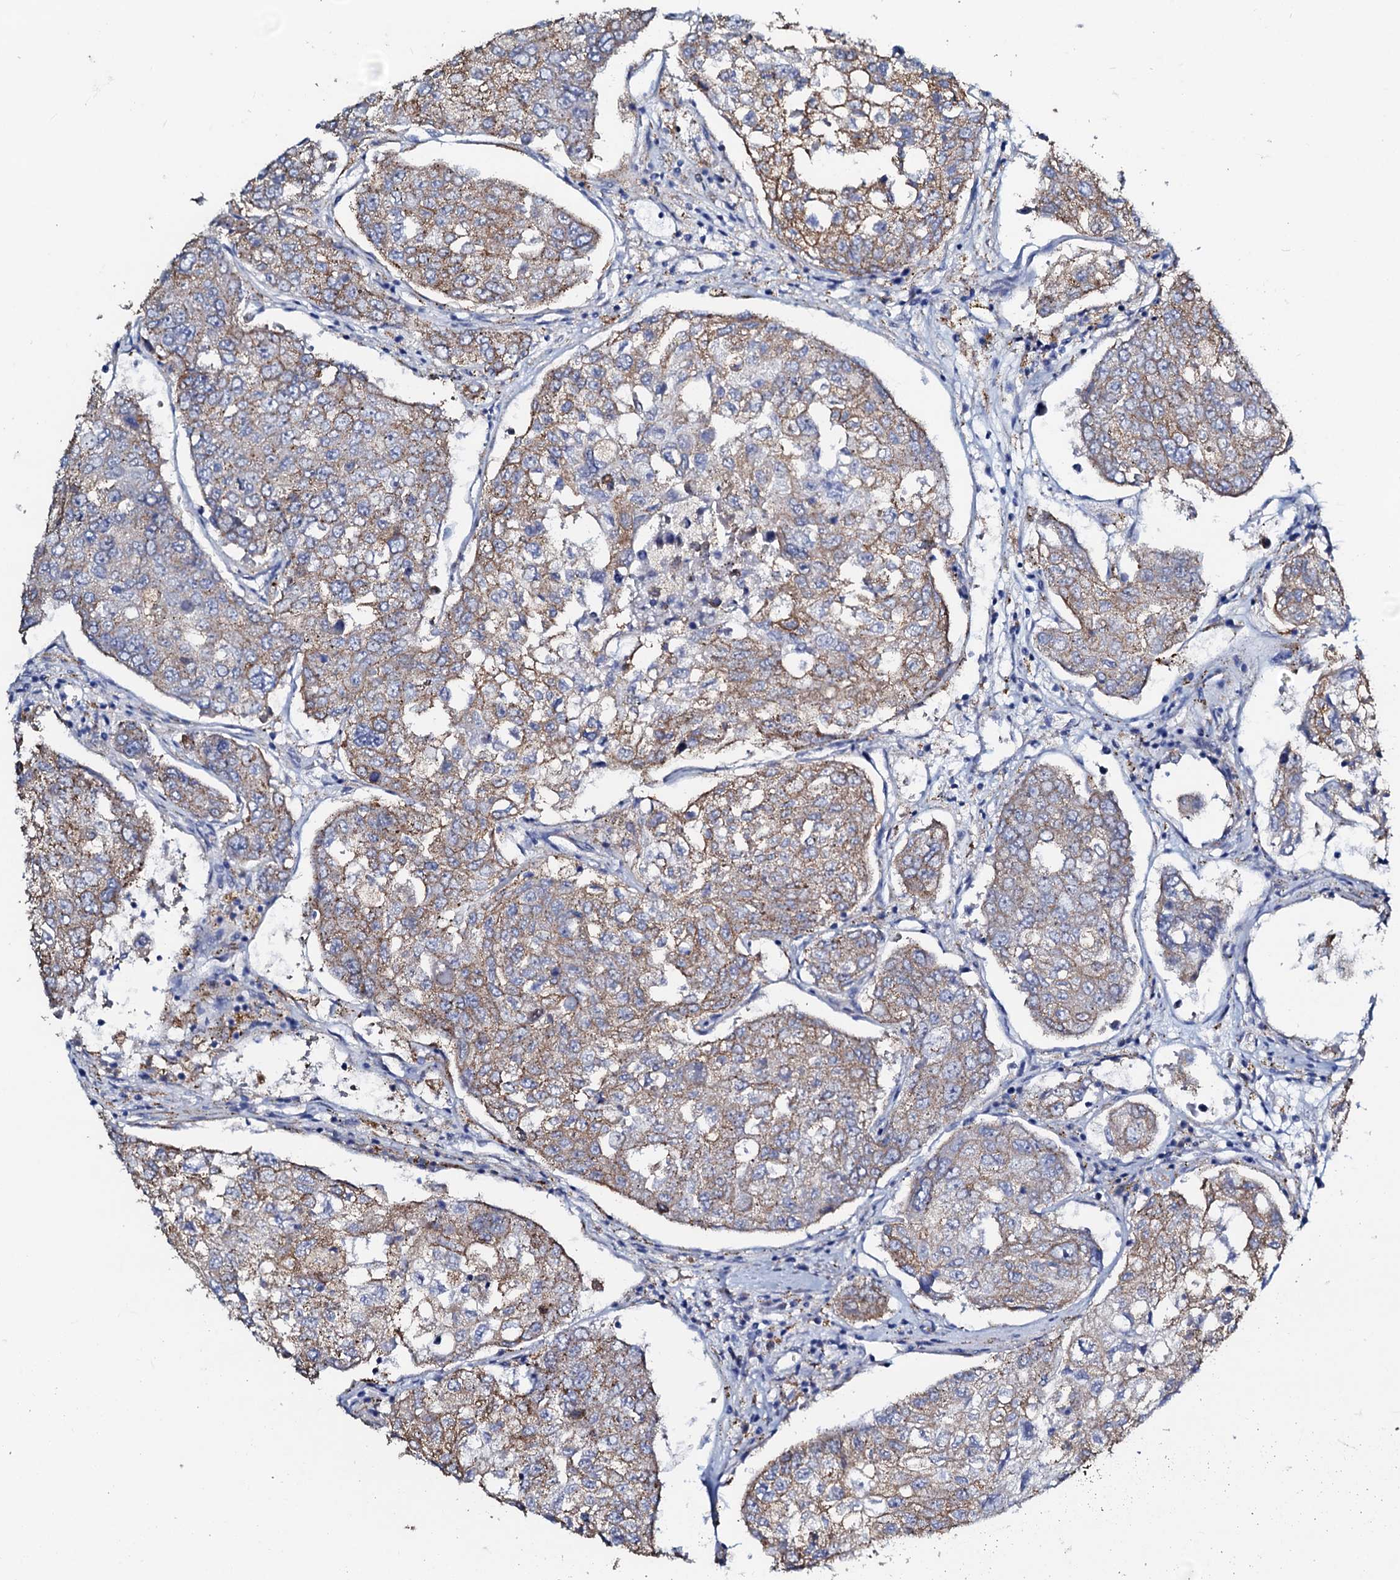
{"staining": {"intensity": "weak", "quantity": "25%-75%", "location": "cytoplasmic/membranous"}, "tissue": "urothelial cancer", "cell_type": "Tumor cells", "image_type": "cancer", "snomed": [{"axis": "morphology", "description": "Urothelial carcinoma, High grade"}, {"axis": "topography", "description": "Lymph node"}, {"axis": "topography", "description": "Urinary bladder"}], "caption": "Immunohistochemistry micrograph of neoplastic tissue: urothelial carcinoma (high-grade) stained using immunohistochemistry reveals low levels of weak protein expression localized specifically in the cytoplasmic/membranous of tumor cells, appearing as a cytoplasmic/membranous brown color.", "gene": "AMER2", "patient": {"sex": "male", "age": 51}}